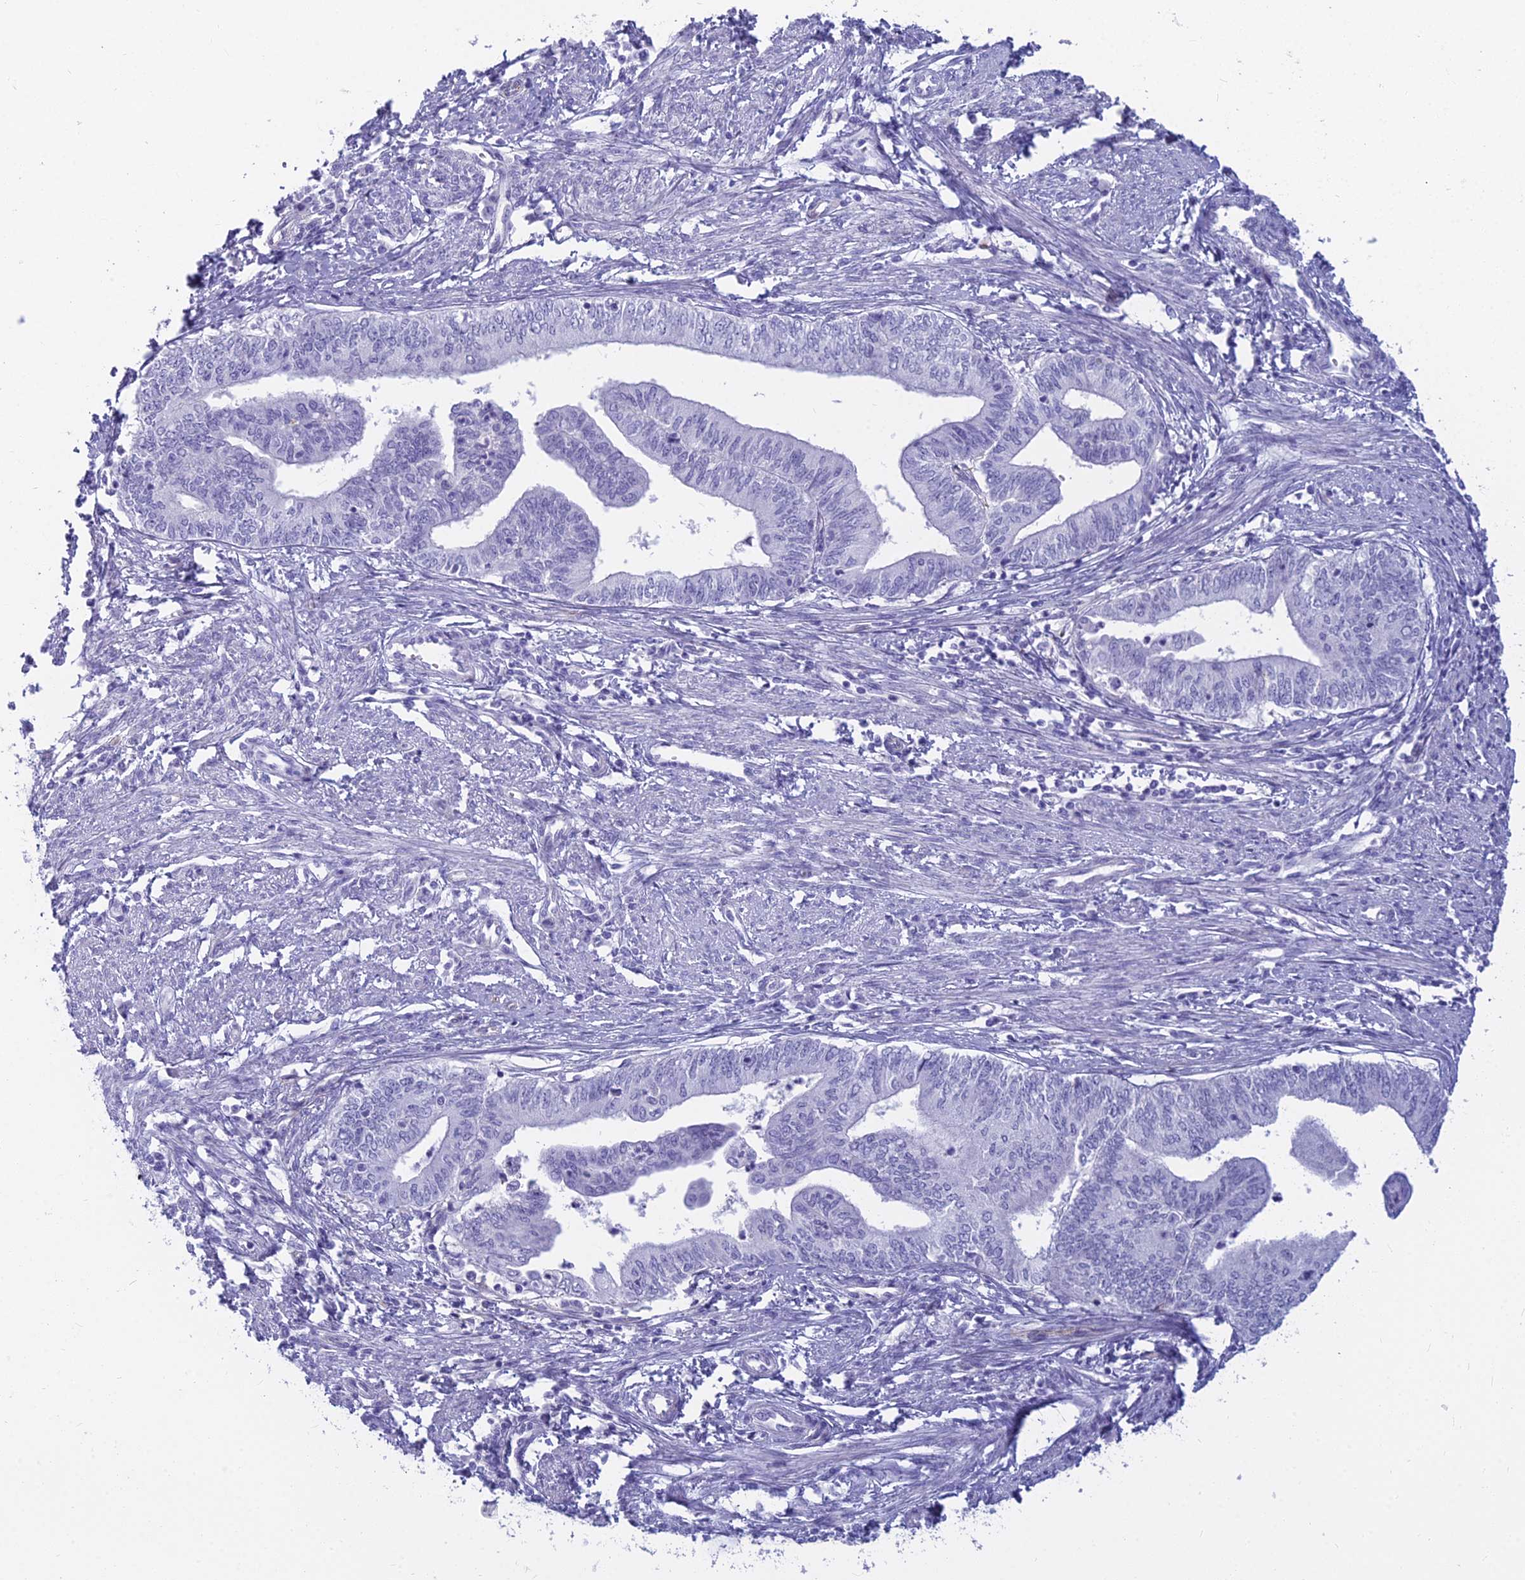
{"staining": {"intensity": "negative", "quantity": "none", "location": "none"}, "tissue": "endometrial cancer", "cell_type": "Tumor cells", "image_type": "cancer", "snomed": [{"axis": "morphology", "description": "Adenocarcinoma, NOS"}, {"axis": "topography", "description": "Endometrium"}], "caption": "An IHC image of endometrial adenocarcinoma is shown. There is no staining in tumor cells of endometrial adenocarcinoma.", "gene": "EVI2A", "patient": {"sex": "female", "age": 66}}